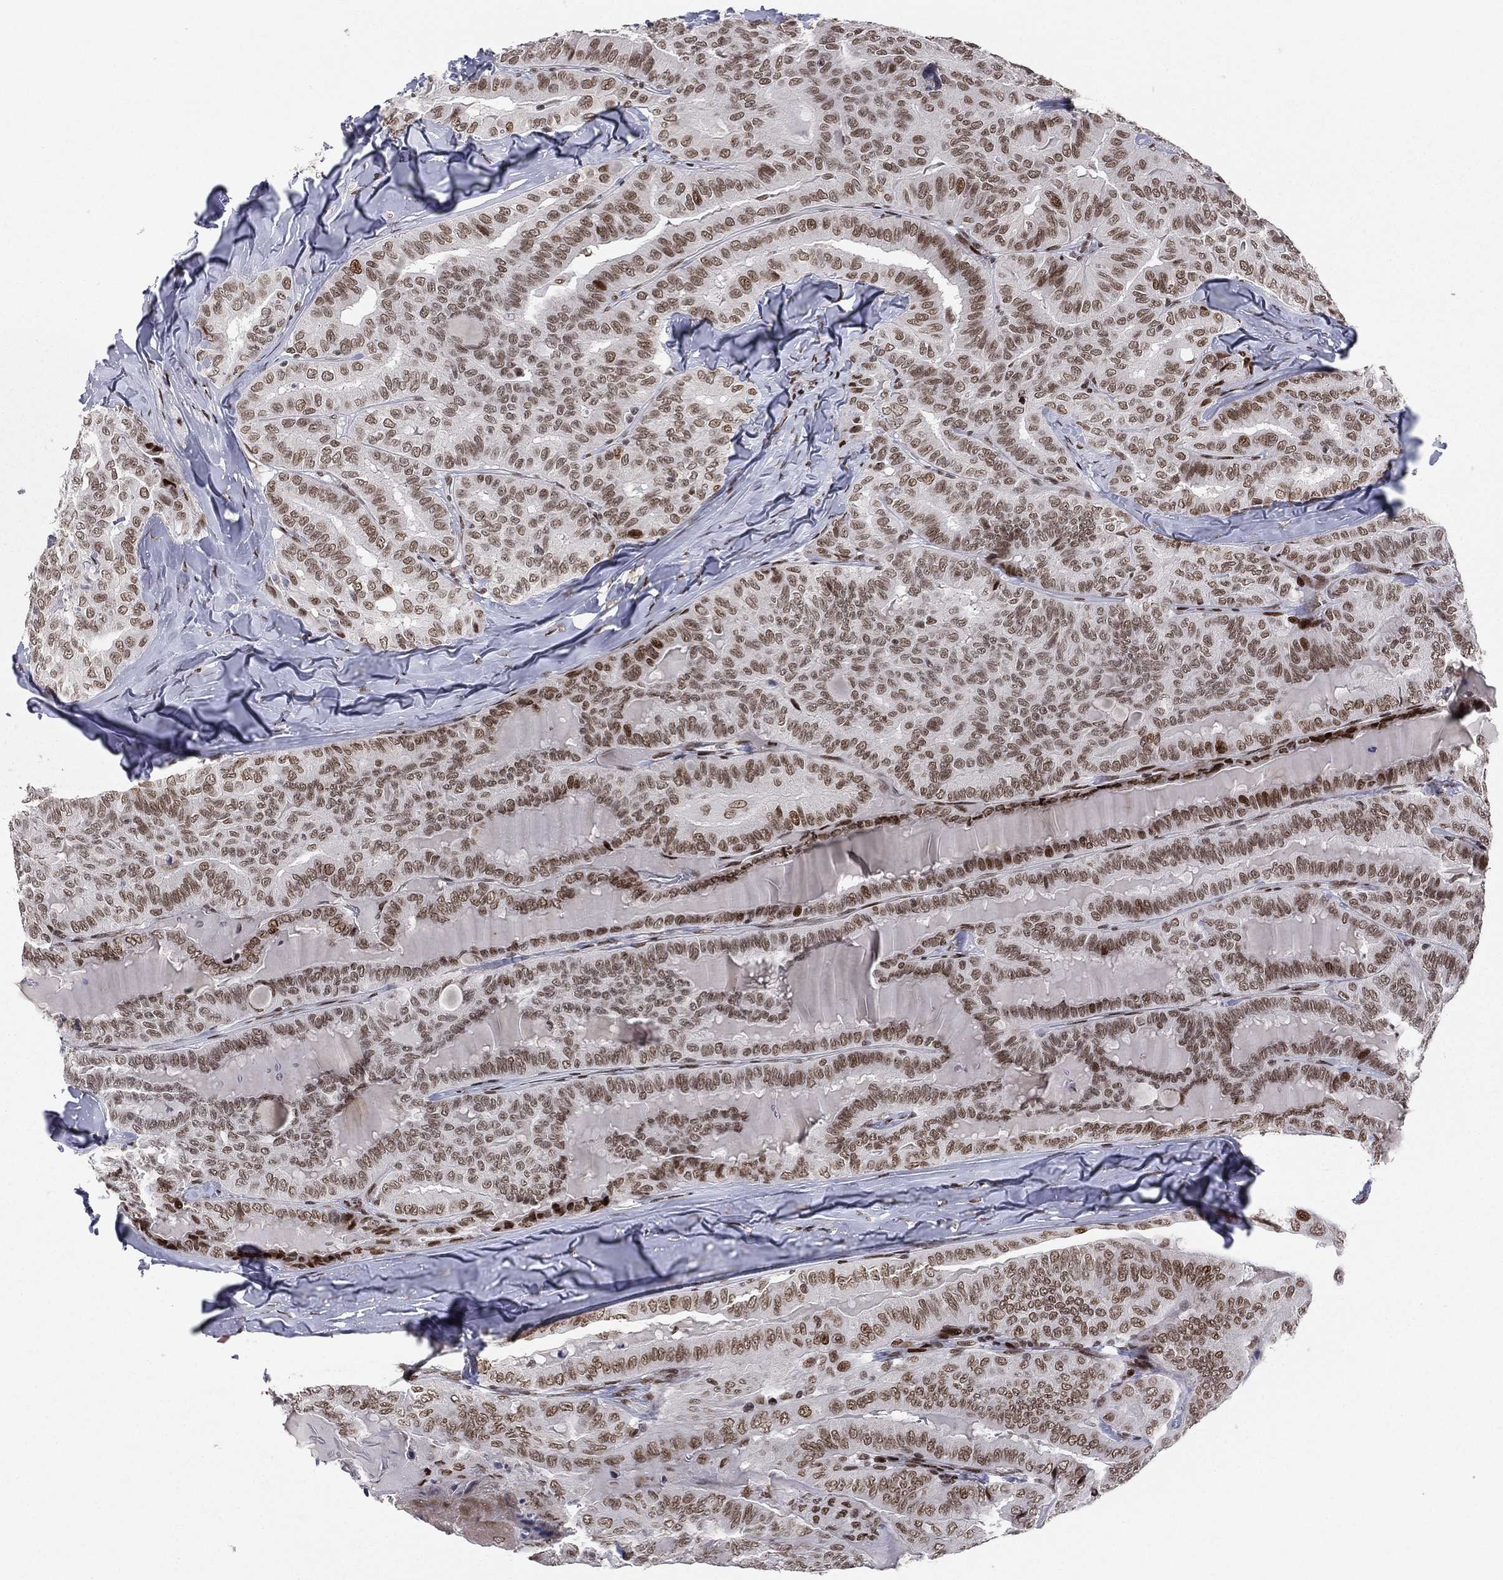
{"staining": {"intensity": "moderate", "quantity": ">75%", "location": "nuclear"}, "tissue": "thyroid cancer", "cell_type": "Tumor cells", "image_type": "cancer", "snomed": [{"axis": "morphology", "description": "Papillary adenocarcinoma, NOS"}, {"axis": "topography", "description": "Thyroid gland"}], "caption": "Immunohistochemistry of human thyroid cancer shows medium levels of moderate nuclear expression in approximately >75% of tumor cells.", "gene": "RTF1", "patient": {"sex": "female", "age": 68}}